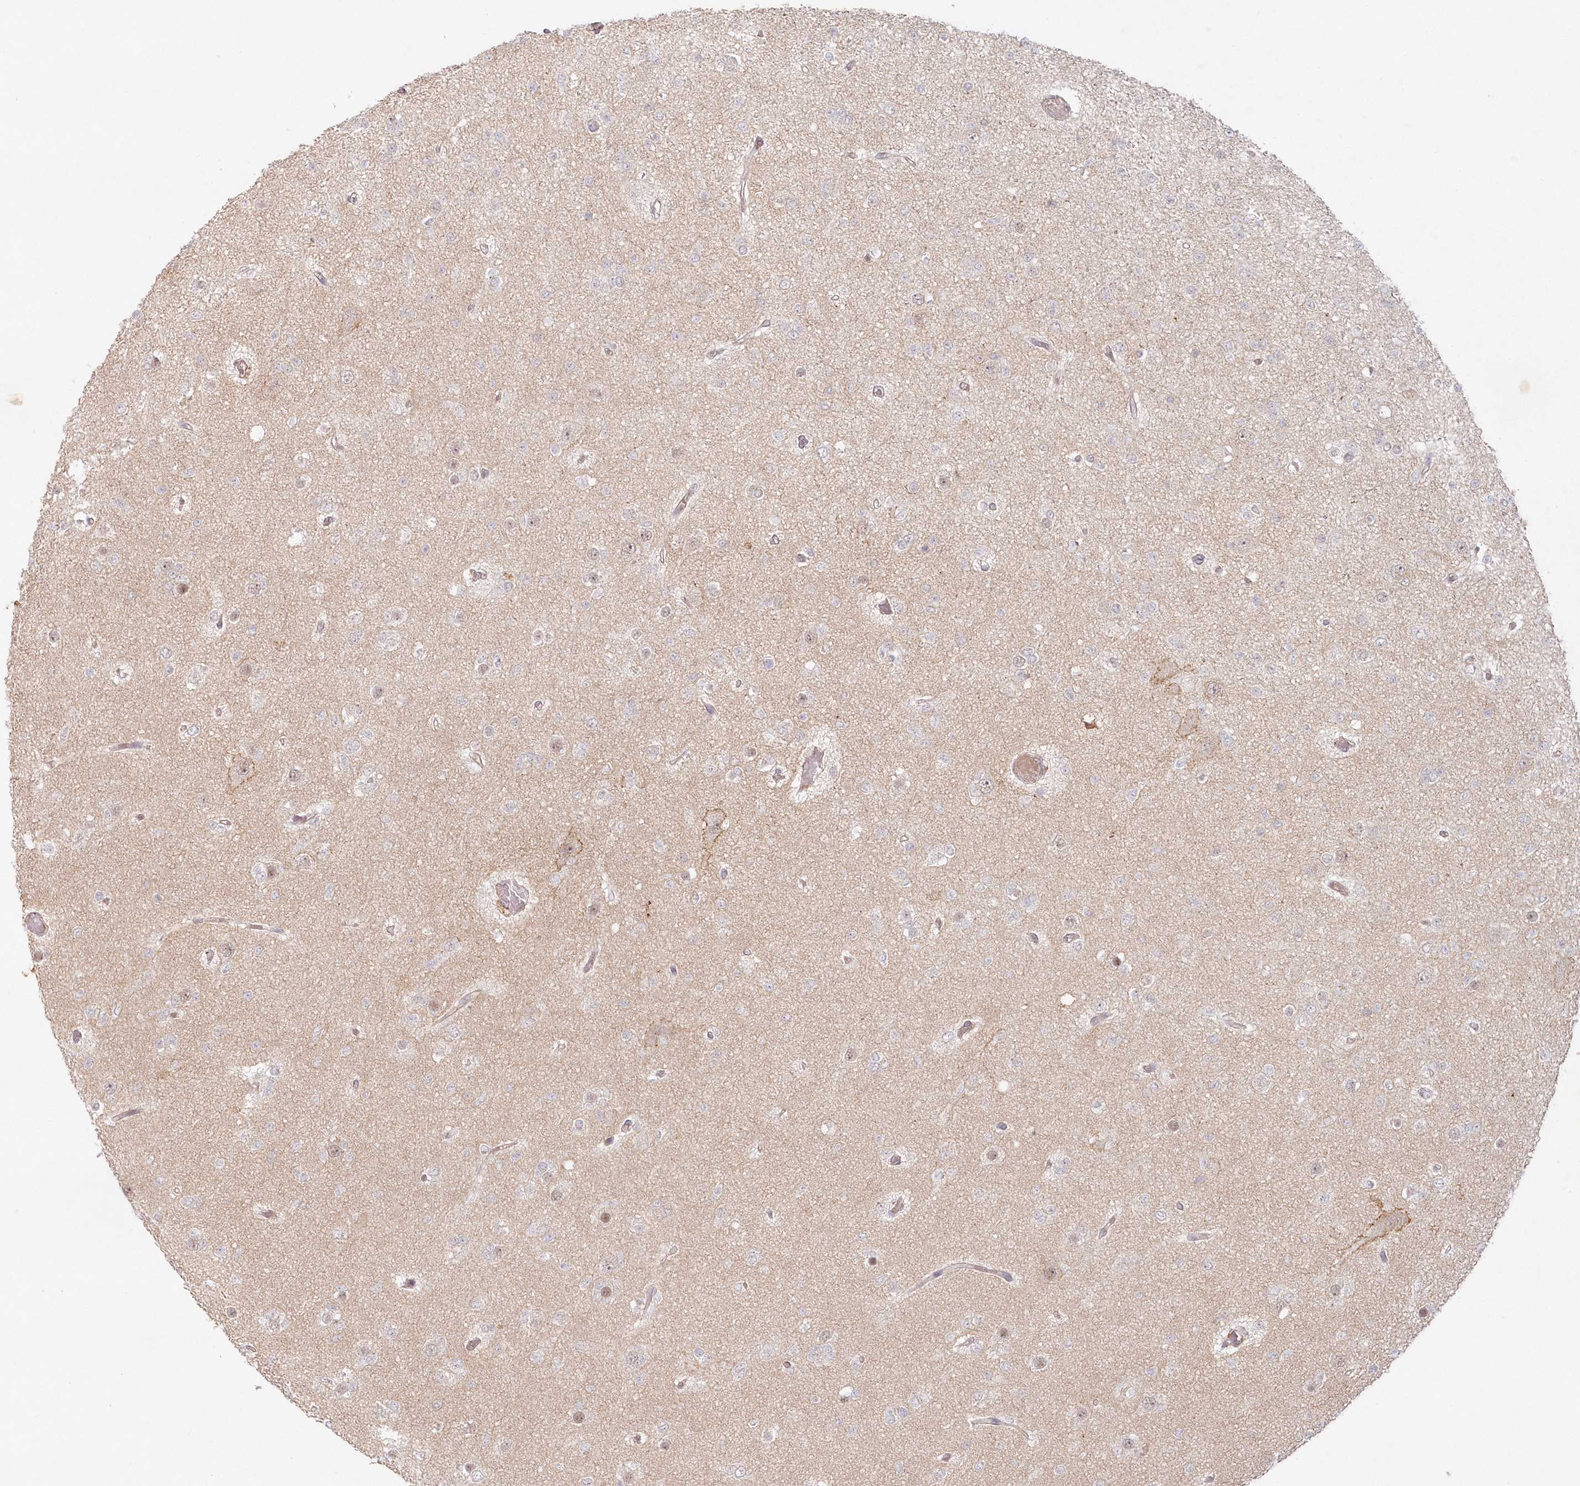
{"staining": {"intensity": "weak", "quantity": "<25%", "location": "cytoplasmic/membranous"}, "tissue": "glioma", "cell_type": "Tumor cells", "image_type": "cancer", "snomed": [{"axis": "morphology", "description": "Glioma, malignant, Low grade"}, {"axis": "topography", "description": "Brain"}], "caption": "DAB immunohistochemical staining of human malignant glioma (low-grade) displays no significant positivity in tumor cells. (DAB (3,3'-diaminobenzidine) IHC with hematoxylin counter stain).", "gene": "TOGARAM2", "patient": {"sex": "female", "age": 22}}